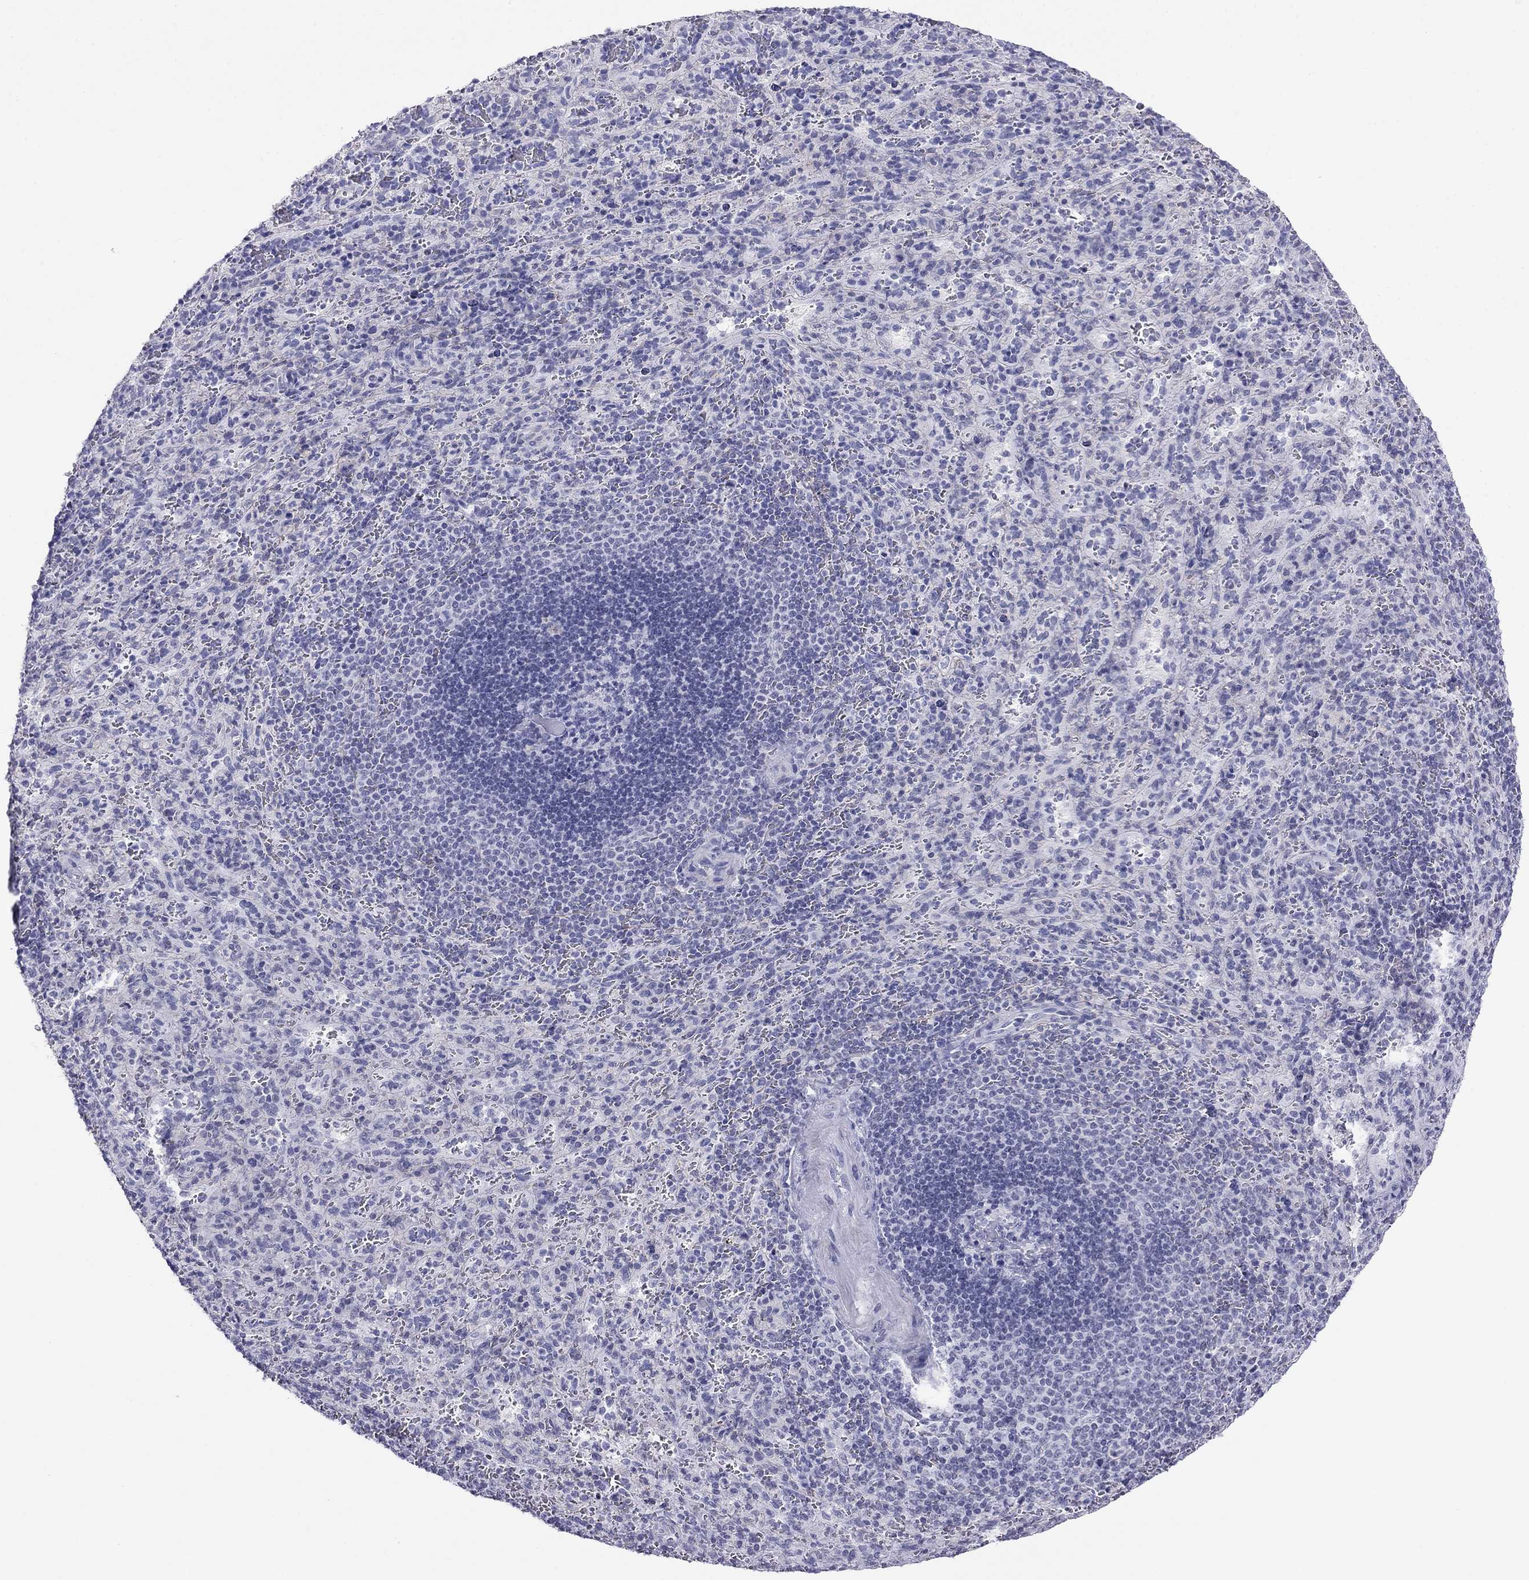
{"staining": {"intensity": "negative", "quantity": "none", "location": "none"}, "tissue": "spleen", "cell_type": "Cells in red pulp", "image_type": "normal", "snomed": [{"axis": "morphology", "description": "Normal tissue, NOS"}, {"axis": "topography", "description": "Spleen"}], "caption": "Immunohistochemistry (IHC) photomicrograph of benign spleen: spleen stained with DAB displays no significant protein staining in cells in red pulp.", "gene": "MYMX", "patient": {"sex": "male", "age": 57}}